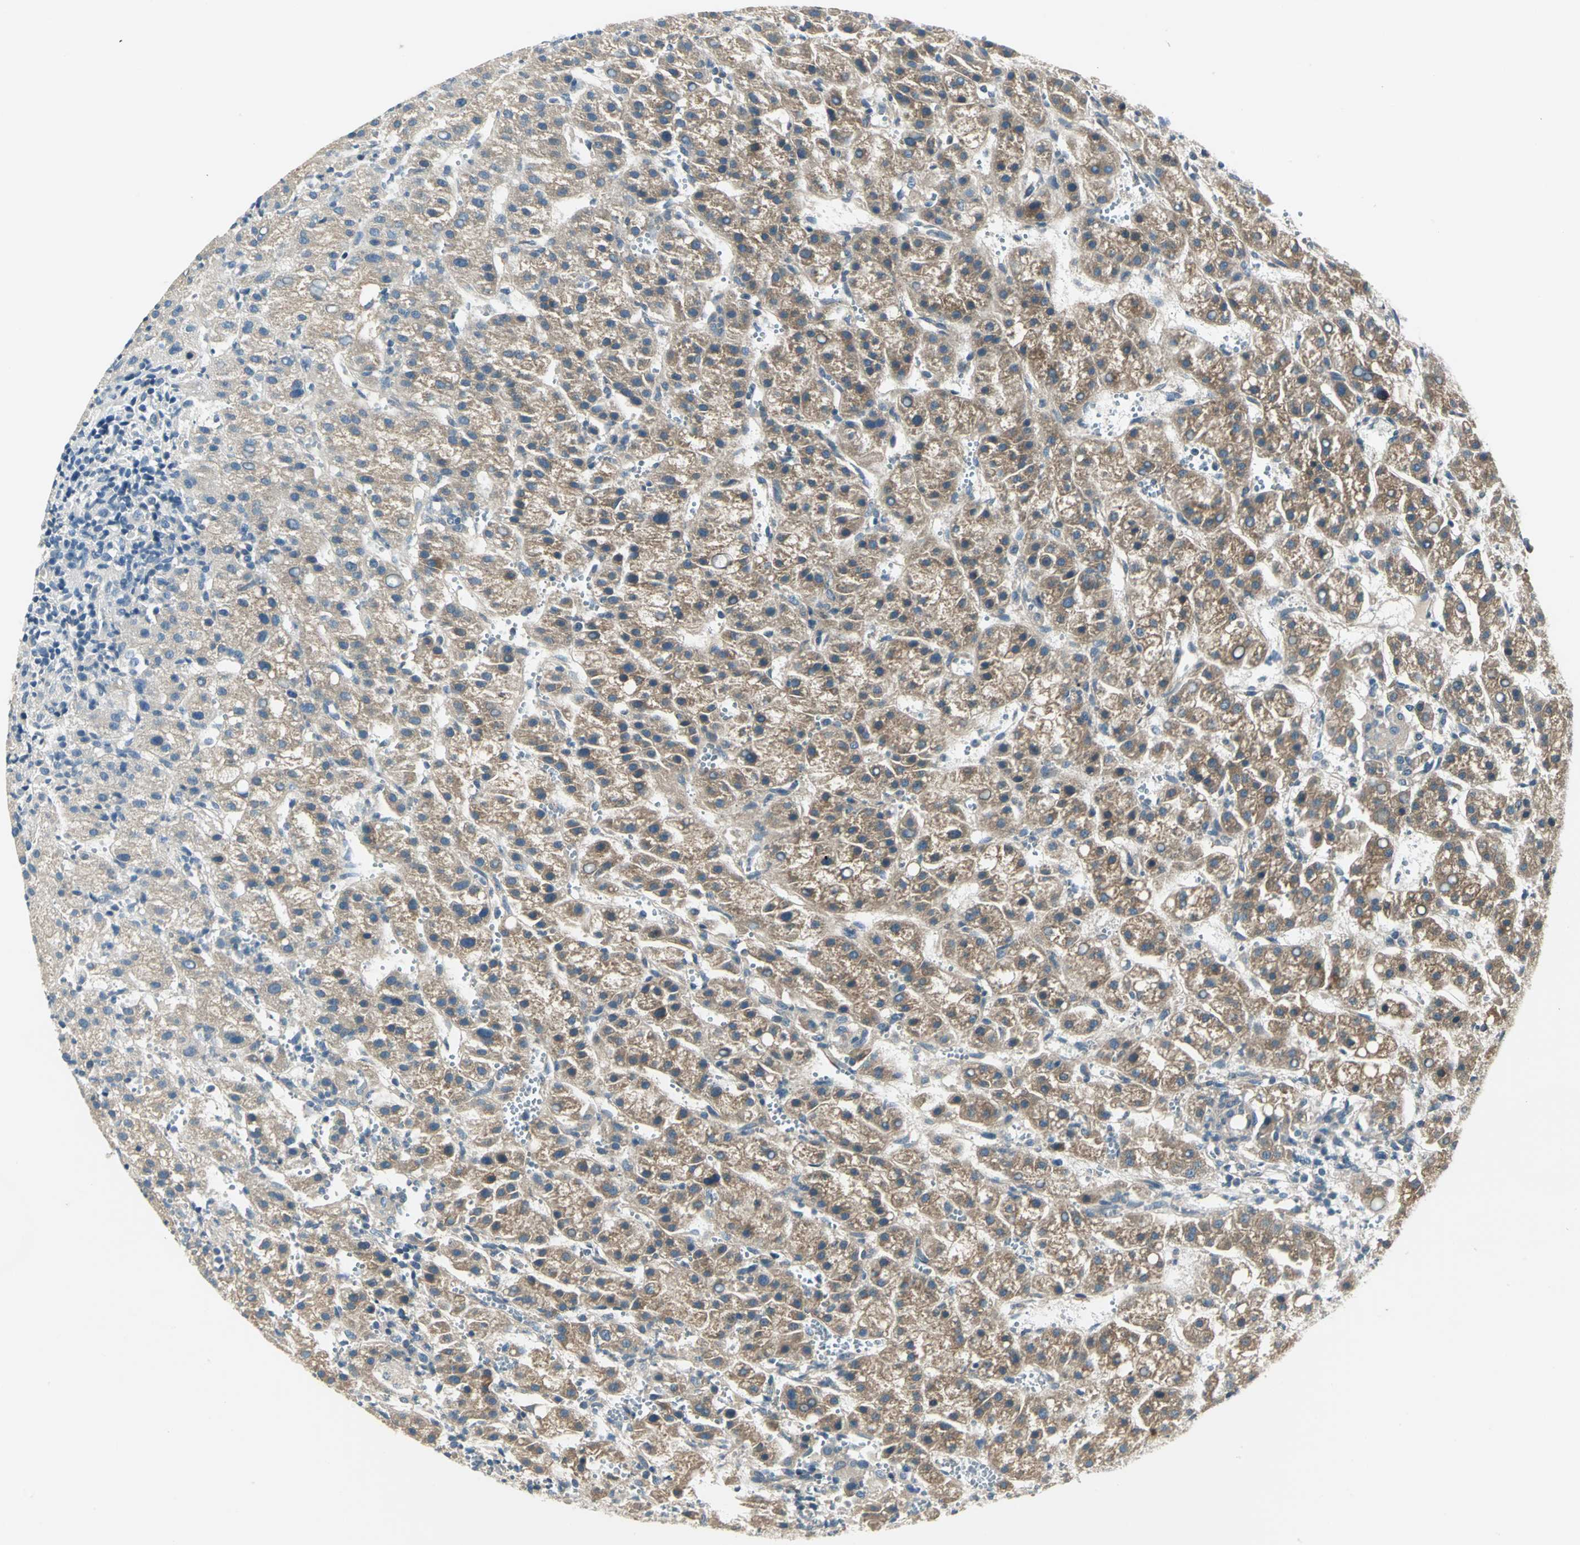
{"staining": {"intensity": "moderate", "quantity": ">75%", "location": "cytoplasmic/membranous"}, "tissue": "liver cancer", "cell_type": "Tumor cells", "image_type": "cancer", "snomed": [{"axis": "morphology", "description": "Carcinoma, Hepatocellular, NOS"}, {"axis": "topography", "description": "Liver"}], "caption": "A brown stain highlights moderate cytoplasmic/membranous staining of a protein in human liver cancer (hepatocellular carcinoma) tumor cells.", "gene": "PRKAA1", "patient": {"sex": "female", "age": 58}}